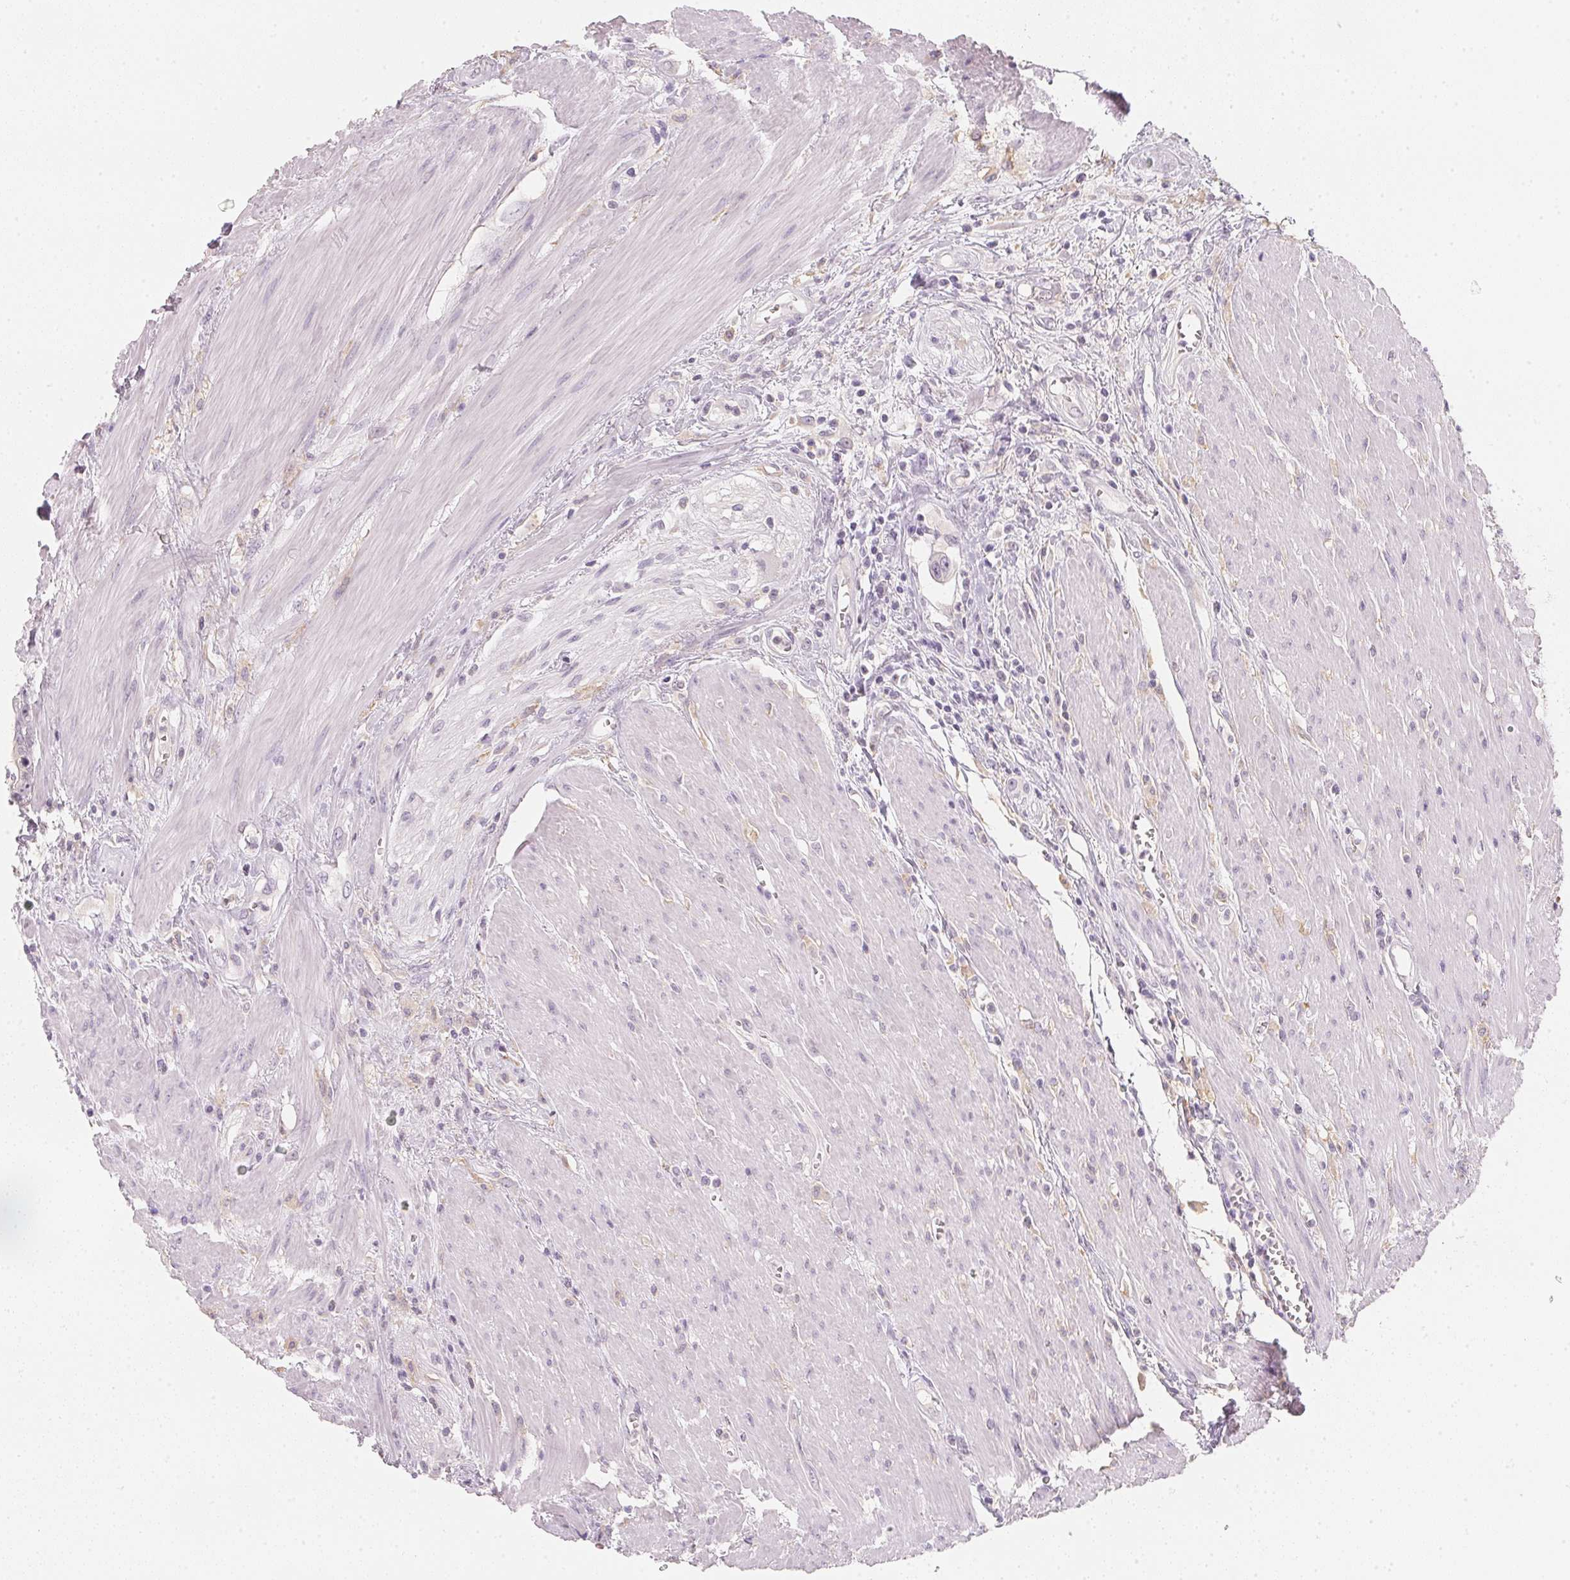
{"staining": {"intensity": "negative", "quantity": "none", "location": "none"}, "tissue": "colorectal cancer", "cell_type": "Tumor cells", "image_type": "cancer", "snomed": [{"axis": "morphology", "description": "Adenocarcinoma, NOS"}, {"axis": "topography", "description": "Rectum"}], "caption": "This histopathology image is of adenocarcinoma (colorectal) stained with IHC to label a protein in brown with the nuclei are counter-stained blue. There is no staining in tumor cells.", "gene": "CFAP276", "patient": {"sex": "female", "age": 62}}